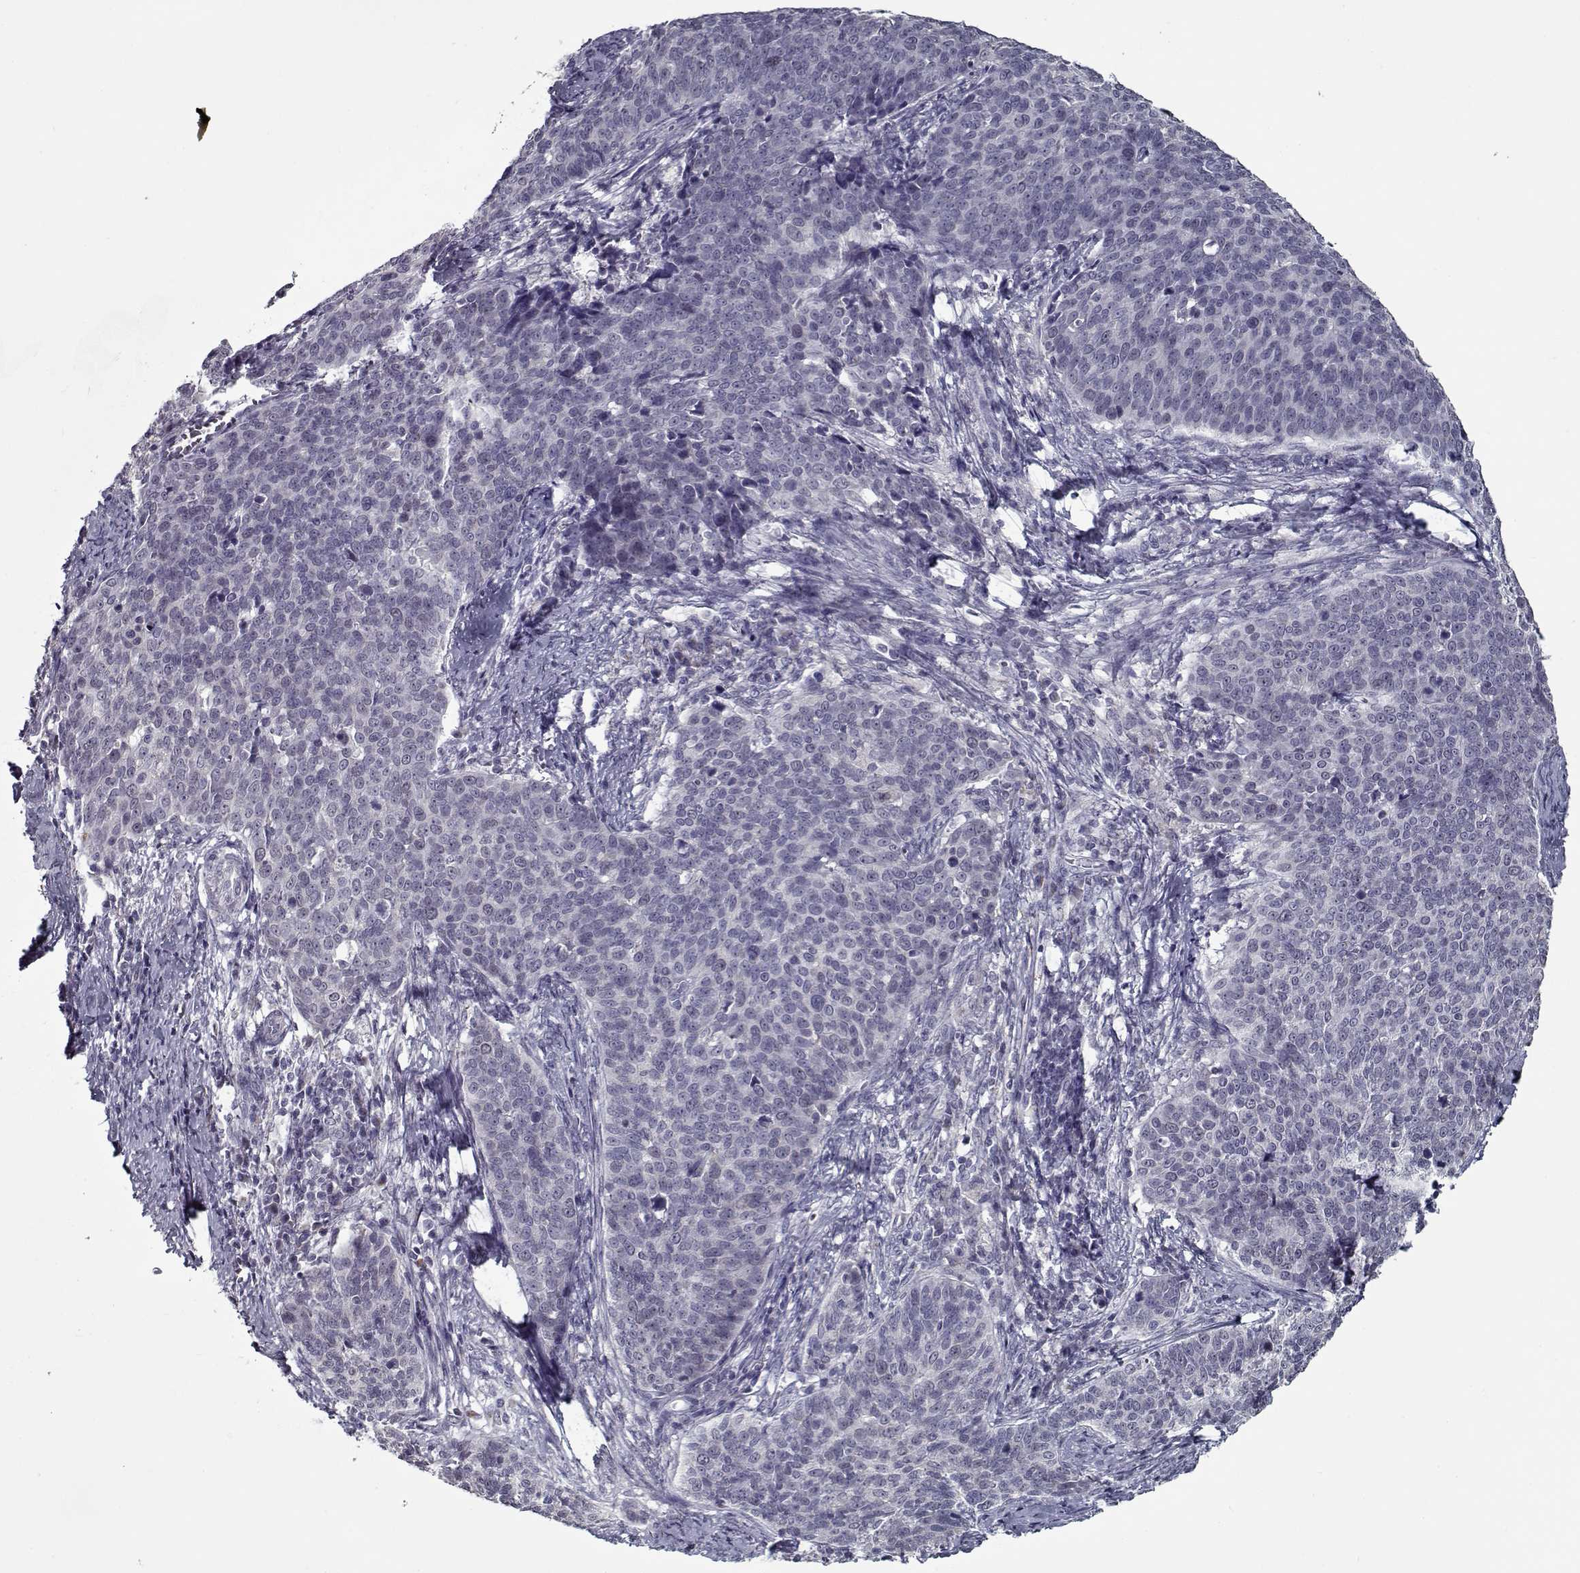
{"staining": {"intensity": "negative", "quantity": "none", "location": "none"}, "tissue": "cervical cancer", "cell_type": "Tumor cells", "image_type": "cancer", "snomed": [{"axis": "morphology", "description": "Squamous cell carcinoma, NOS"}, {"axis": "topography", "description": "Cervix"}], "caption": "IHC histopathology image of human cervical squamous cell carcinoma stained for a protein (brown), which reveals no expression in tumor cells.", "gene": "SEC16B", "patient": {"sex": "female", "age": 39}}